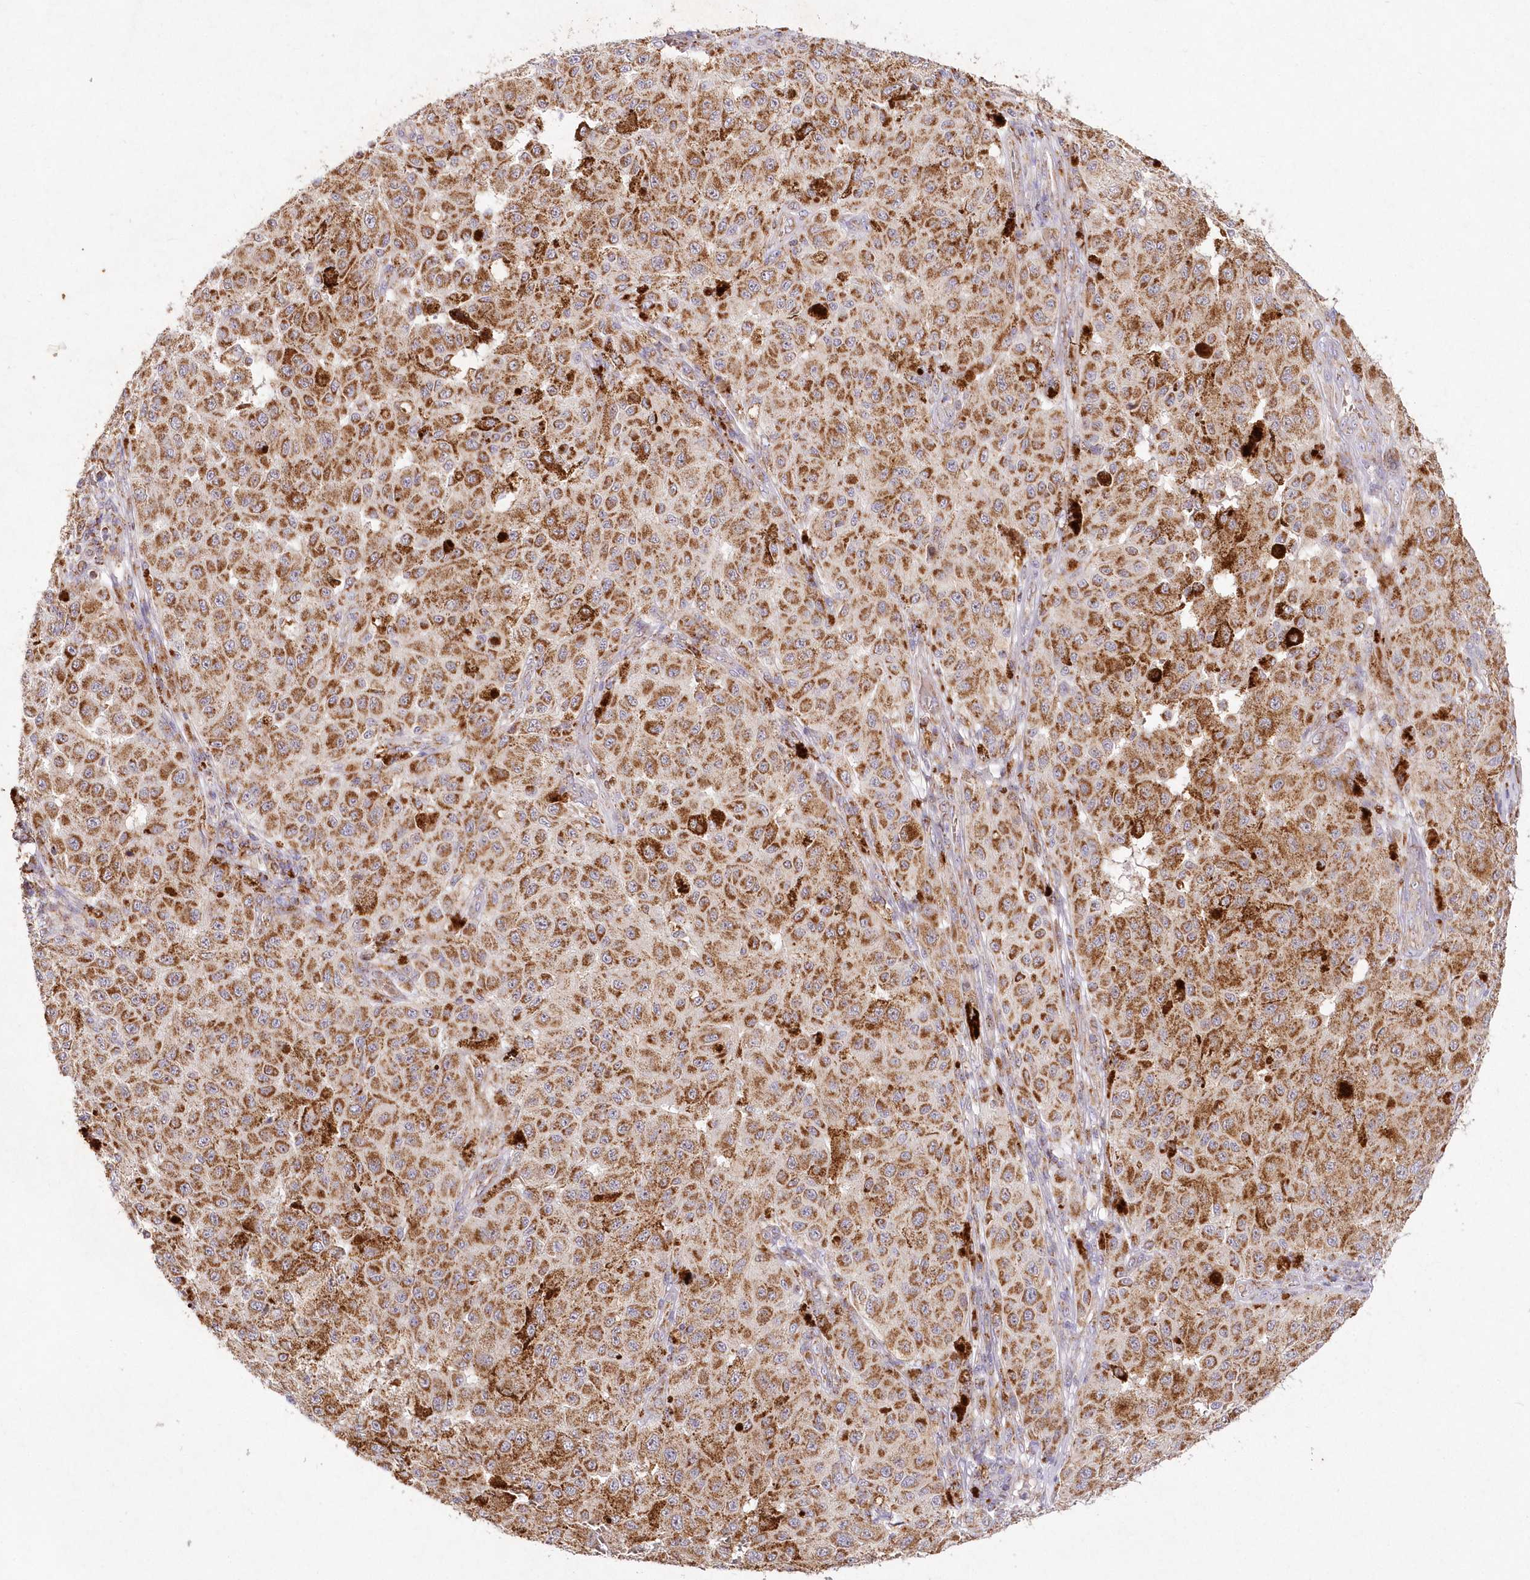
{"staining": {"intensity": "moderate", "quantity": ">75%", "location": "cytoplasmic/membranous"}, "tissue": "melanoma", "cell_type": "Tumor cells", "image_type": "cancer", "snomed": [{"axis": "morphology", "description": "Malignant melanoma, NOS"}, {"axis": "topography", "description": "Skin"}], "caption": "Immunohistochemistry of malignant melanoma exhibits medium levels of moderate cytoplasmic/membranous staining in about >75% of tumor cells.", "gene": "DNA2", "patient": {"sex": "female", "age": 64}}